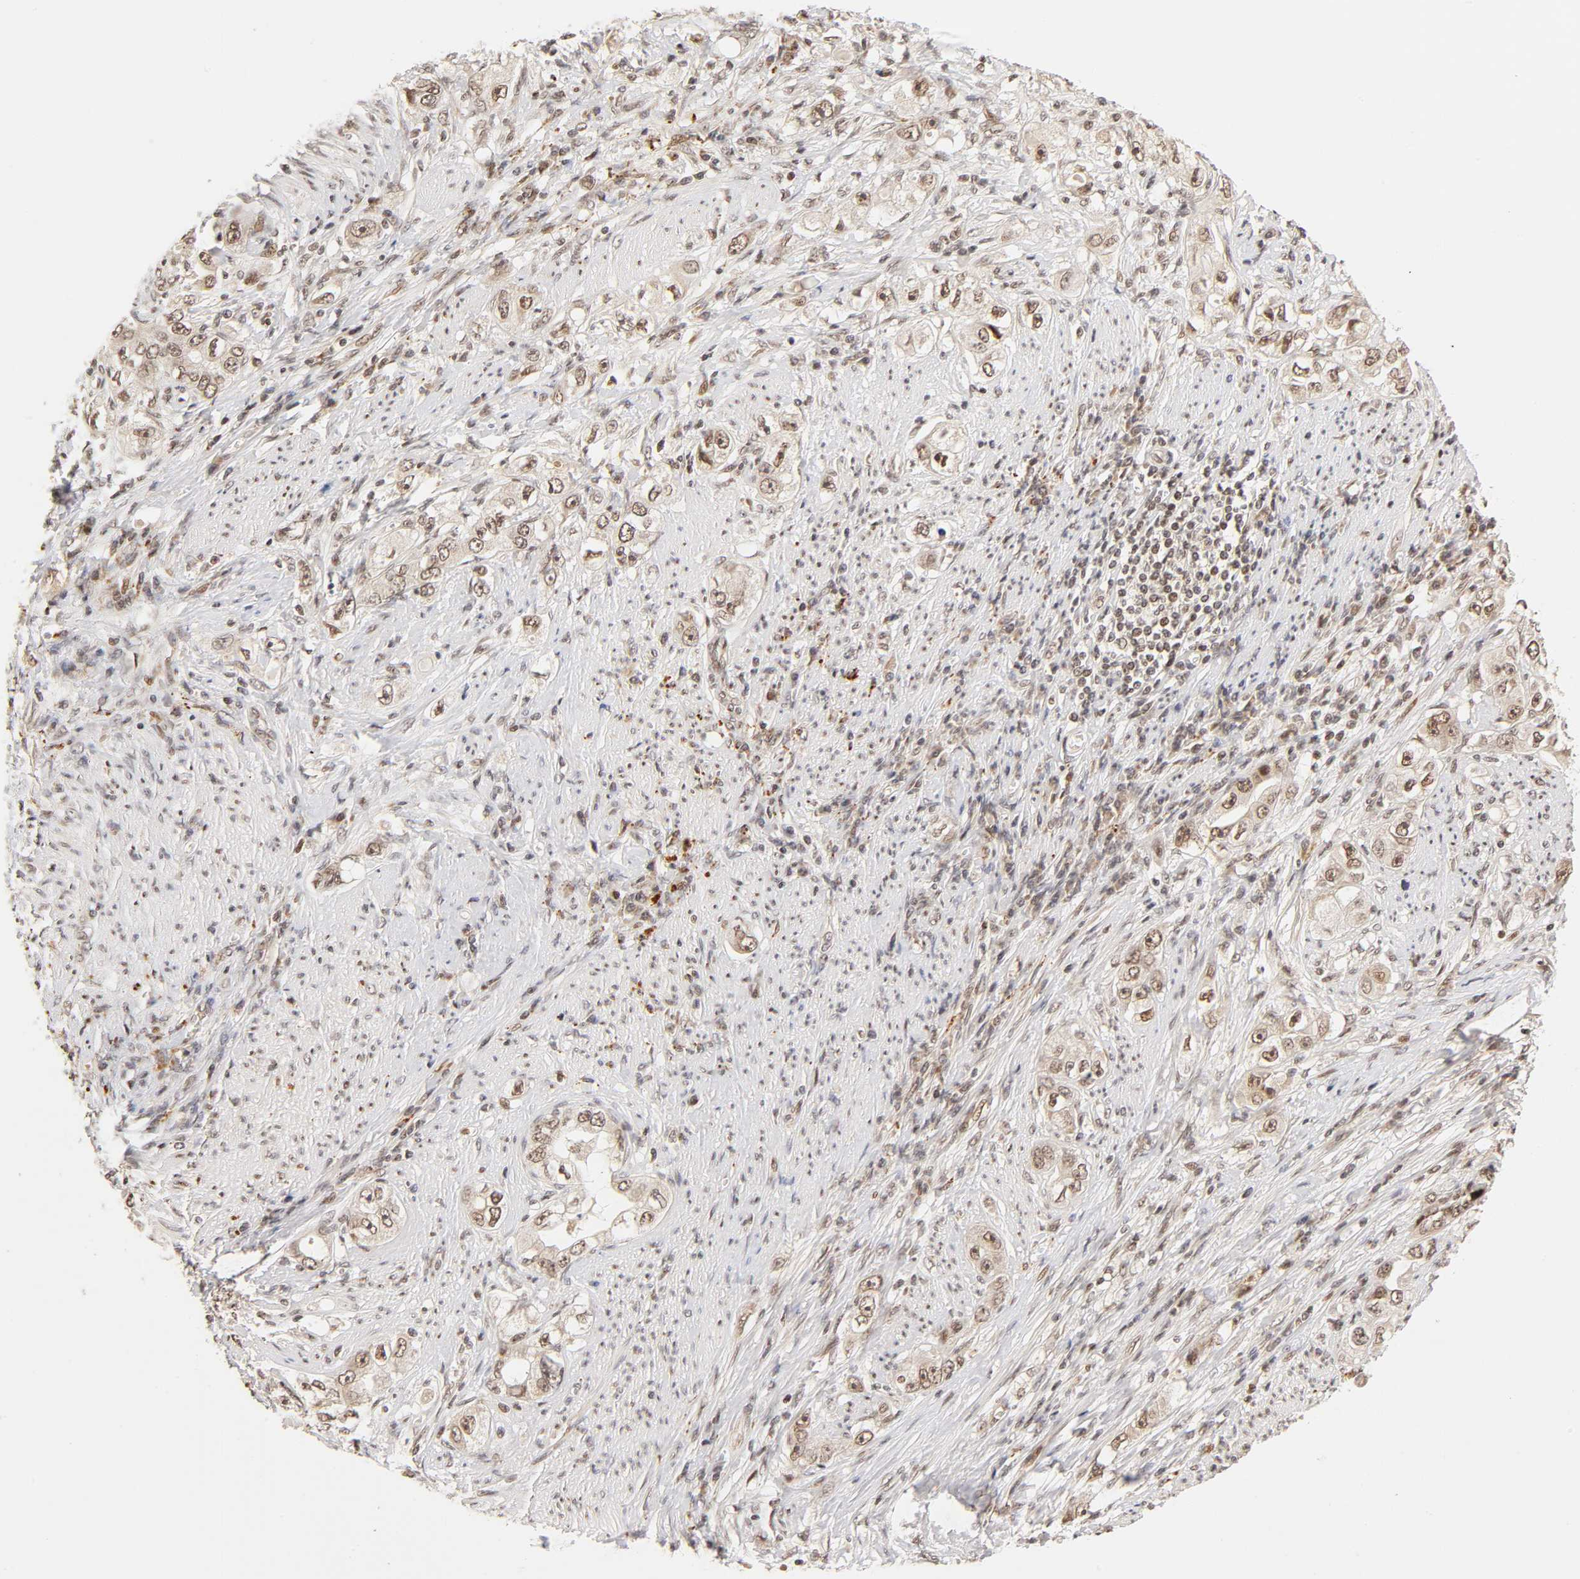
{"staining": {"intensity": "moderate", "quantity": "25%-75%", "location": "cytoplasmic/membranous,nuclear"}, "tissue": "stomach cancer", "cell_type": "Tumor cells", "image_type": "cancer", "snomed": [{"axis": "morphology", "description": "Adenocarcinoma, NOS"}, {"axis": "topography", "description": "Stomach, lower"}], "caption": "High-magnification brightfield microscopy of stomach cancer stained with DAB (brown) and counterstained with hematoxylin (blue). tumor cells exhibit moderate cytoplasmic/membranous and nuclear expression is identified in about25%-75% of cells. The staining was performed using DAB (3,3'-diaminobenzidine), with brown indicating positive protein expression. Nuclei are stained blue with hematoxylin.", "gene": "TAF10", "patient": {"sex": "female", "age": 93}}